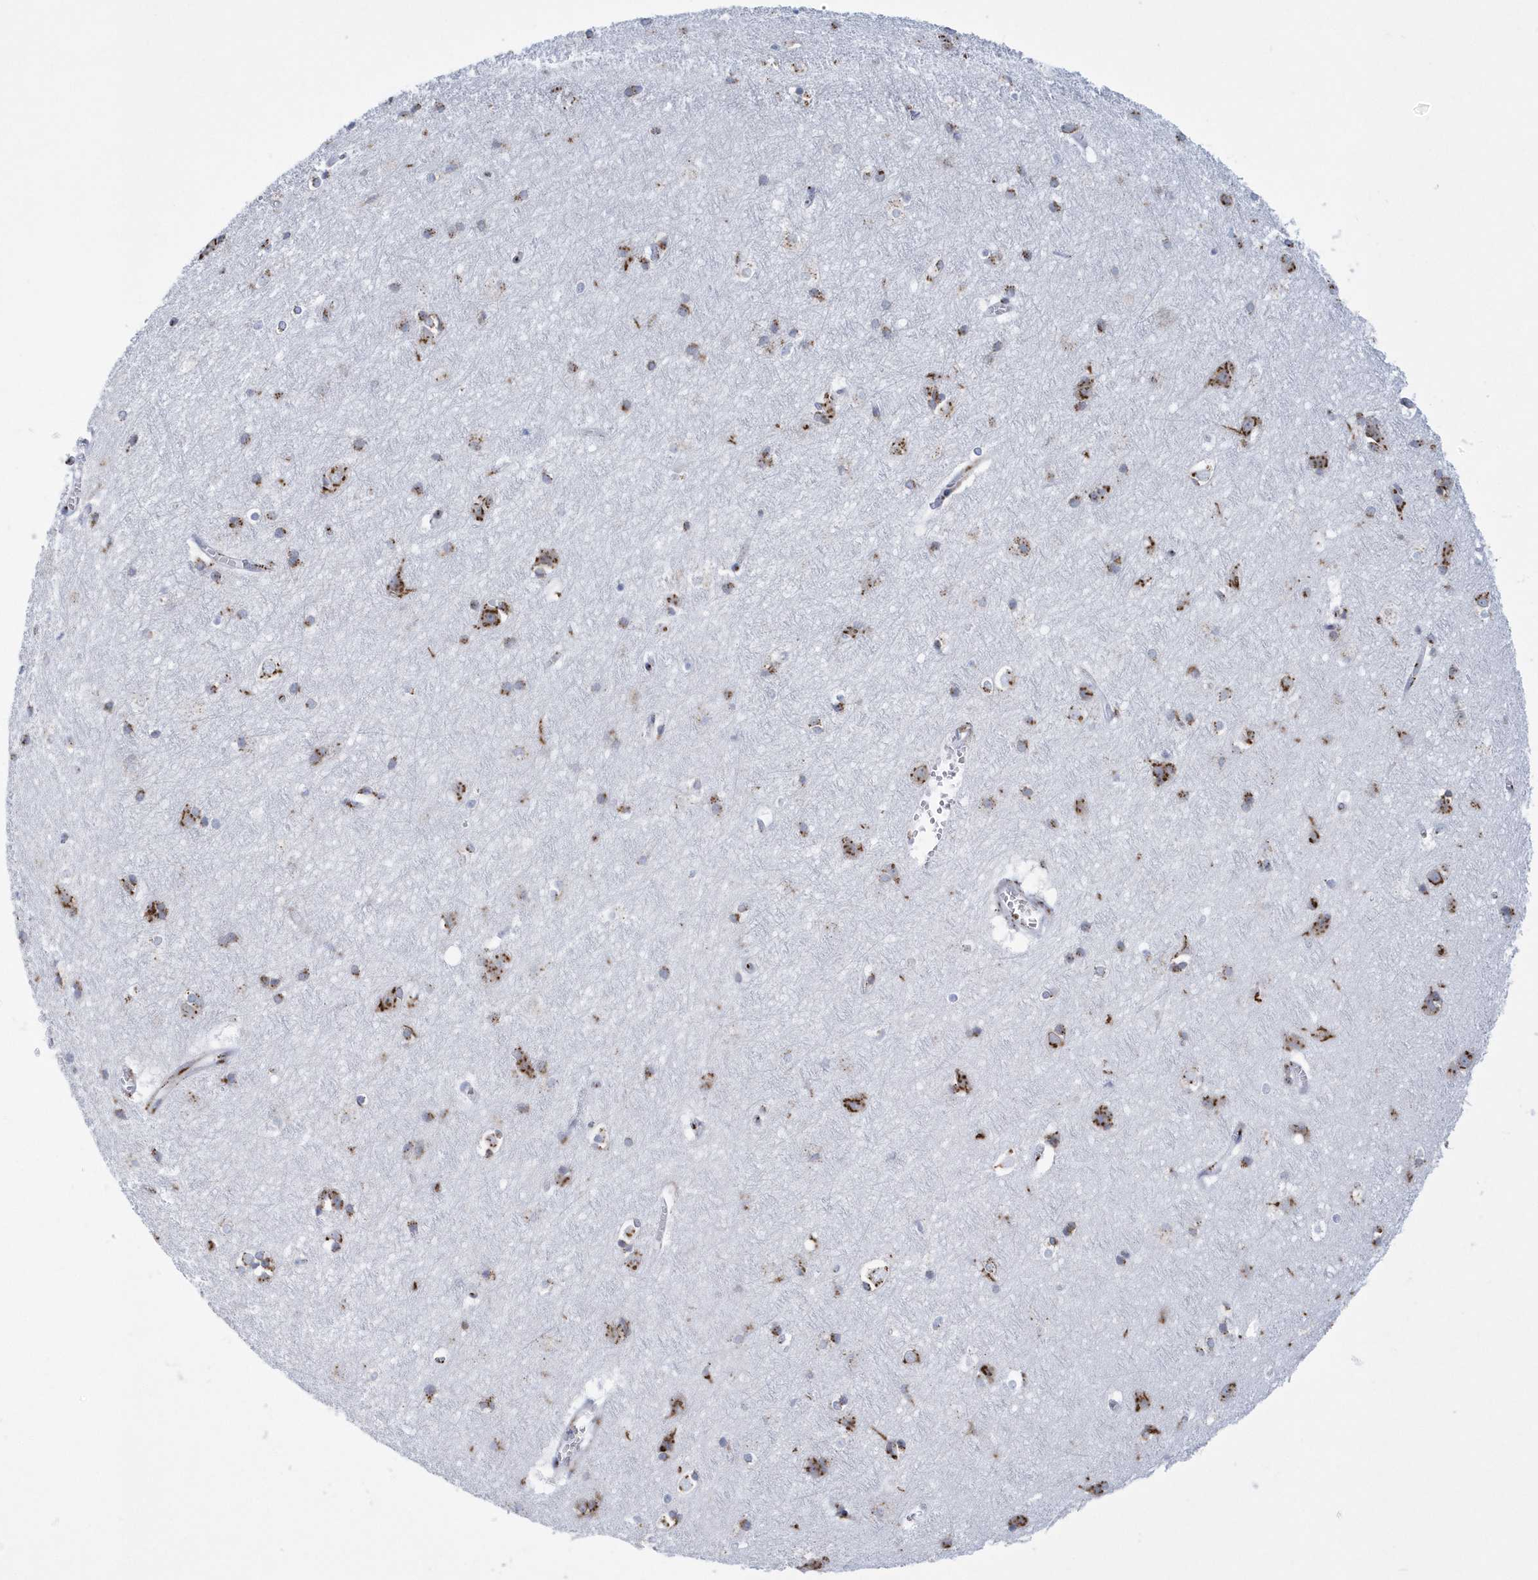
{"staining": {"intensity": "moderate", "quantity": "25%-75%", "location": "cytoplasmic/membranous"}, "tissue": "cerebral cortex", "cell_type": "Endothelial cells", "image_type": "normal", "snomed": [{"axis": "morphology", "description": "Normal tissue, NOS"}, {"axis": "topography", "description": "Cerebral cortex"}], "caption": "Cerebral cortex stained with a brown dye reveals moderate cytoplasmic/membranous positive positivity in approximately 25%-75% of endothelial cells.", "gene": "SLX9", "patient": {"sex": "male", "age": 54}}